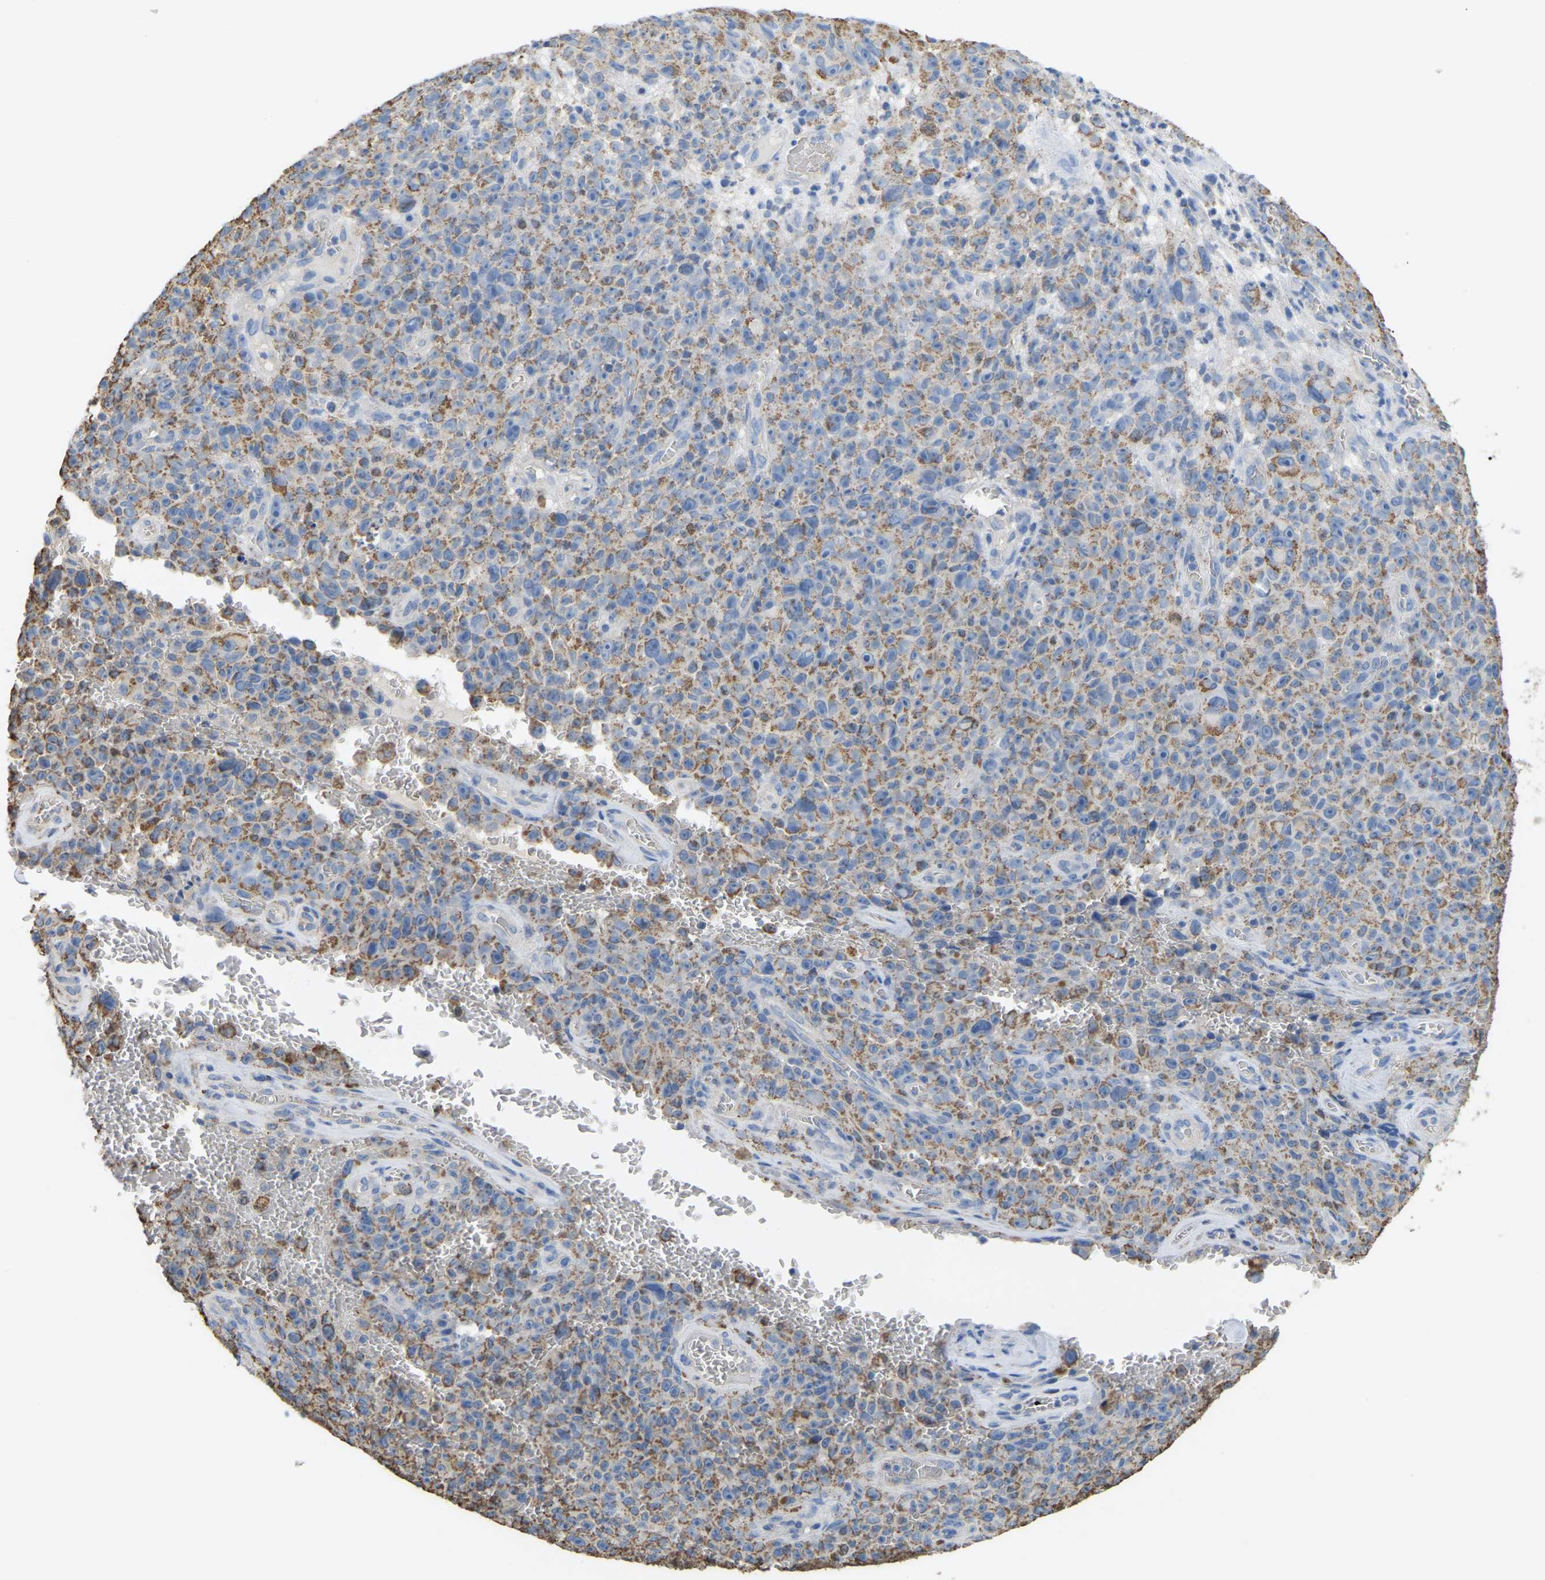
{"staining": {"intensity": "moderate", "quantity": ">75%", "location": "cytoplasmic/membranous"}, "tissue": "melanoma", "cell_type": "Tumor cells", "image_type": "cancer", "snomed": [{"axis": "morphology", "description": "Malignant melanoma, NOS"}, {"axis": "topography", "description": "Skin"}], "caption": "A micrograph of human malignant melanoma stained for a protein reveals moderate cytoplasmic/membranous brown staining in tumor cells.", "gene": "SERPINB5", "patient": {"sex": "female", "age": 82}}